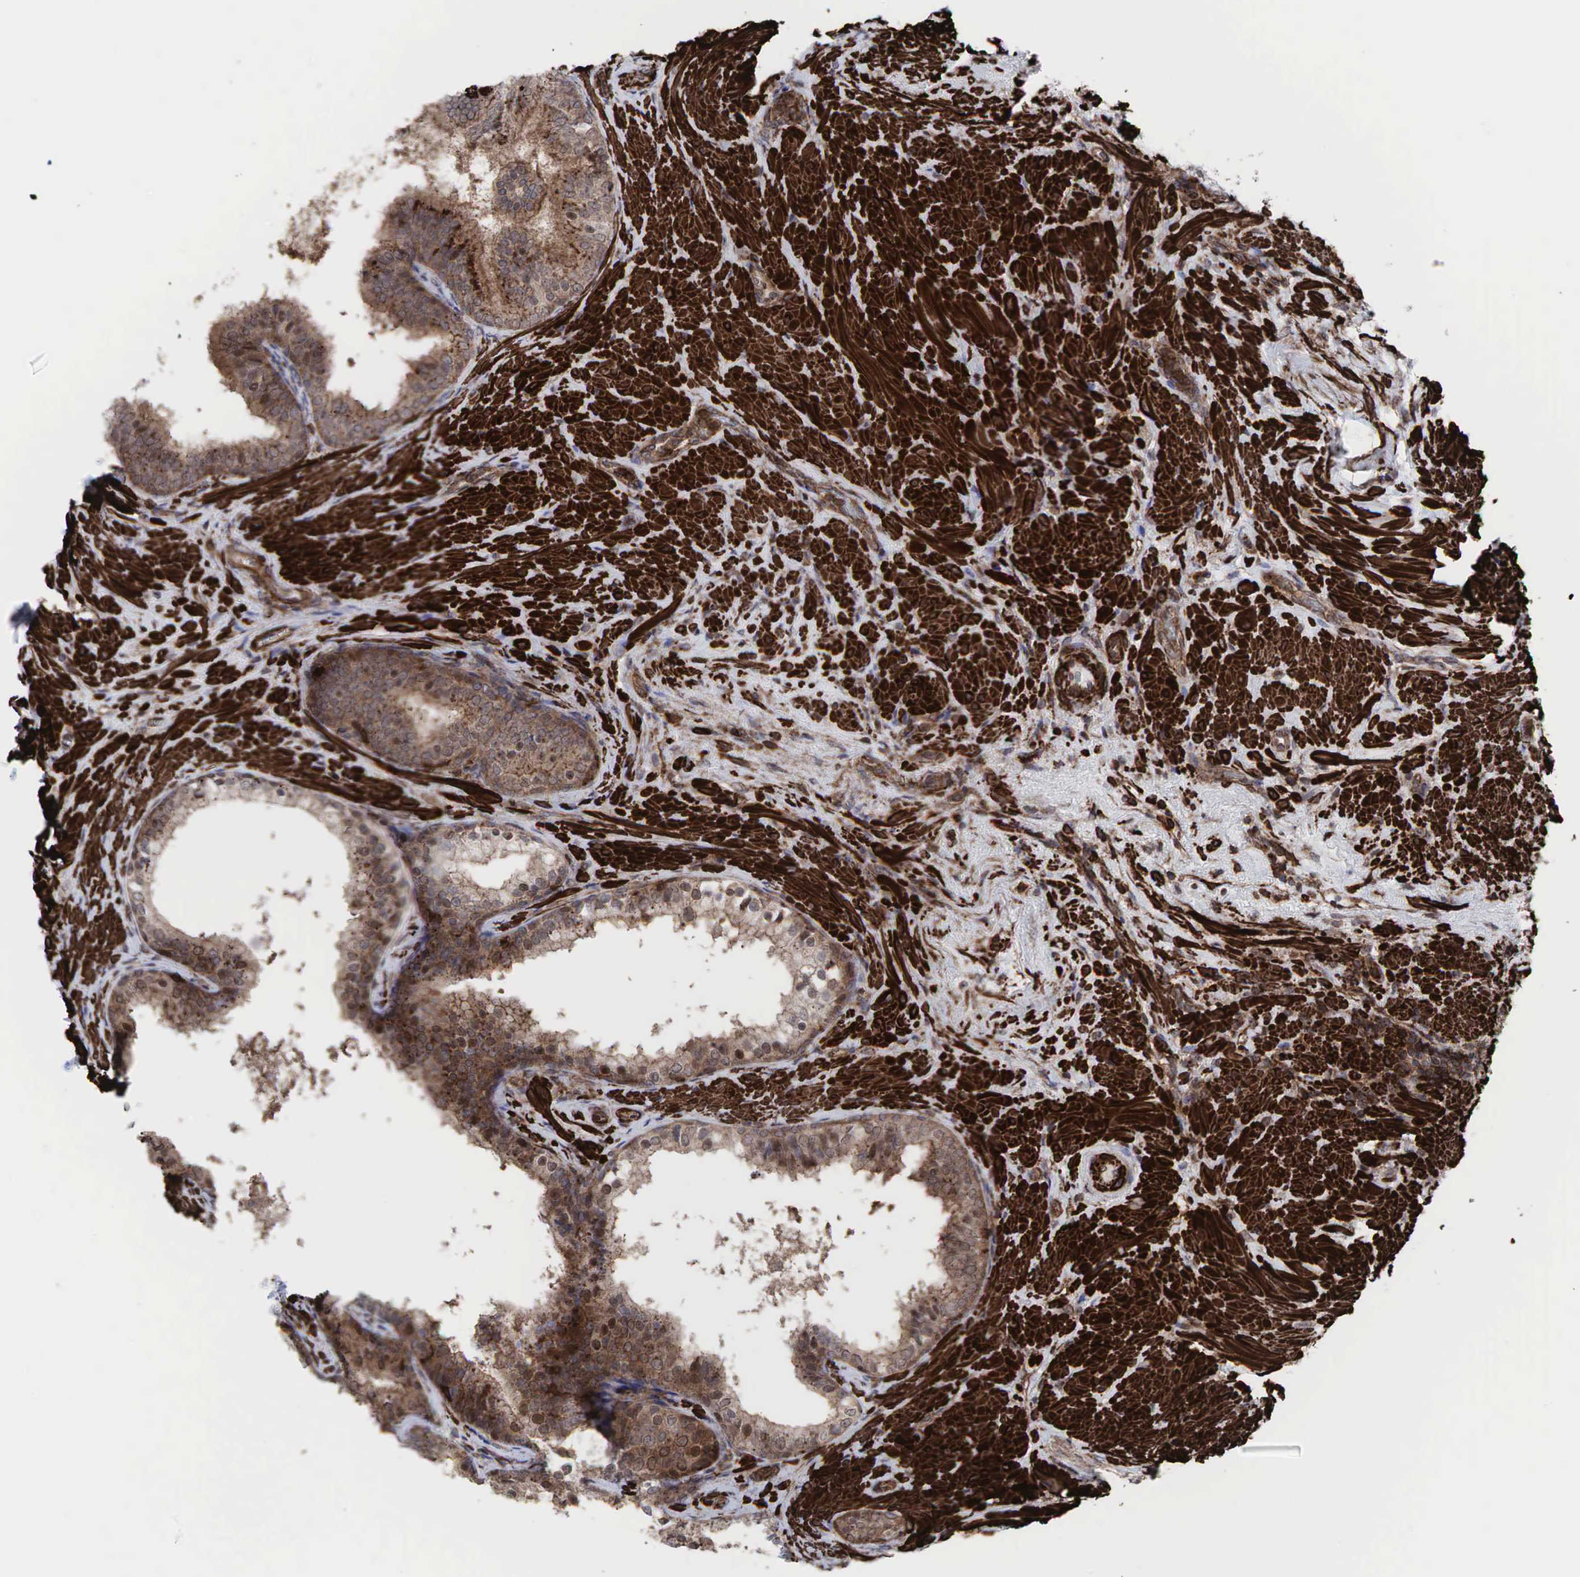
{"staining": {"intensity": "weak", "quantity": "25%-75%", "location": "cytoplasmic/membranous"}, "tissue": "prostate", "cell_type": "Glandular cells", "image_type": "normal", "snomed": [{"axis": "morphology", "description": "Normal tissue, NOS"}, {"axis": "topography", "description": "Prostate"}], "caption": "Protein expression analysis of normal prostate exhibits weak cytoplasmic/membranous expression in approximately 25%-75% of glandular cells. Nuclei are stained in blue.", "gene": "GPRASP1", "patient": {"sex": "male", "age": 65}}